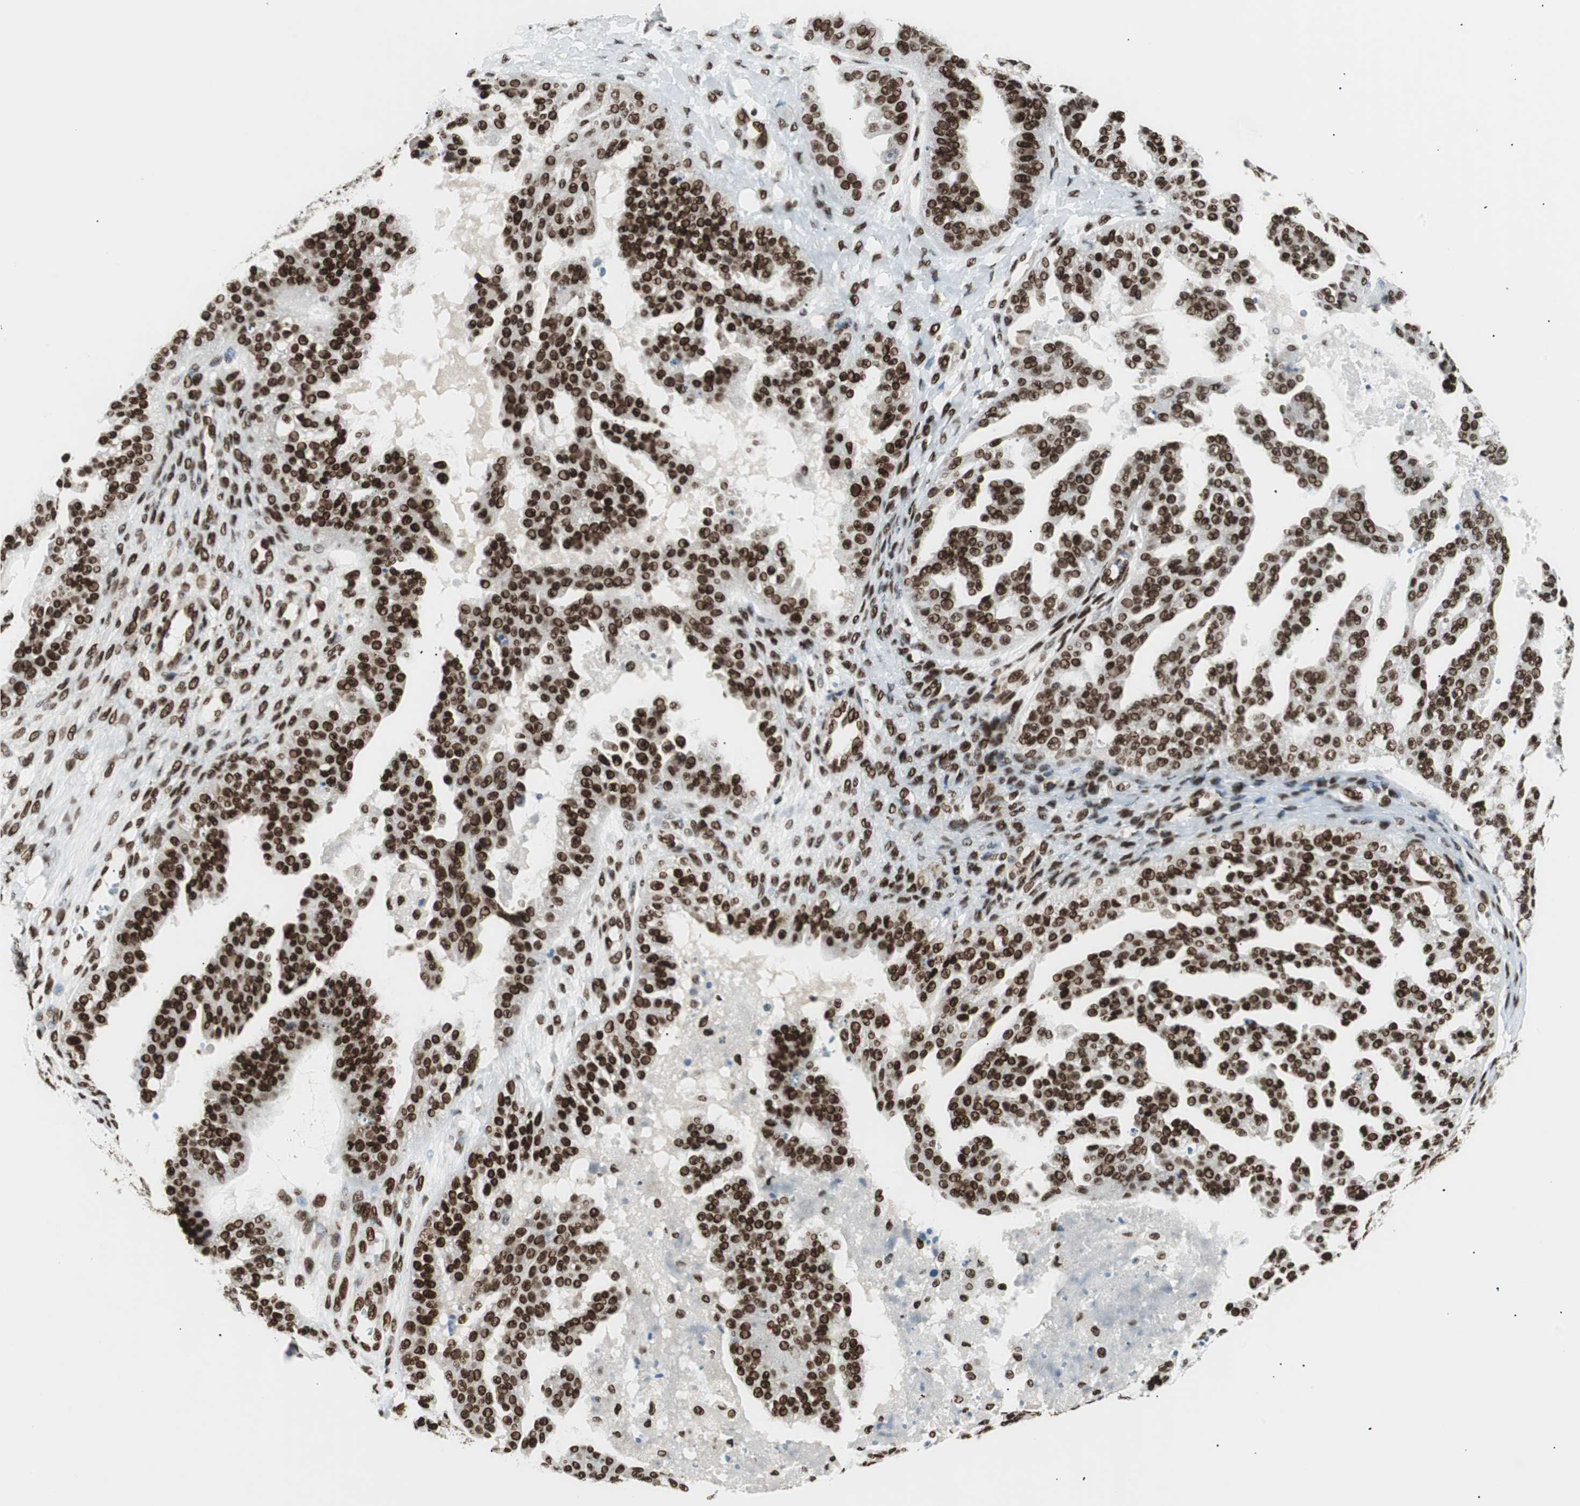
{"staining": {"intensity": "strong", "quantity": ">75%", "location": "nuclear"}, "tissue": "ovarian cancer", "cell_type": "Tumor cells", "image_type": "cancer", "snomed": [{"axis": "morphology", "description": "Carcinoma, NOS"}, {"axis": "topography", "description": "Soft tissue"}, {"axis": "topography", "description": "Ovary"}], "caption": "IHC photomicrograph of carcinoma (ovarian) stained for a protein (brown), which exhibits high levels of strong nuclear positivity in about >75% of tumor cells.", "gene": "EWSR1", "patient": {"sex": "female", "age": 54}}